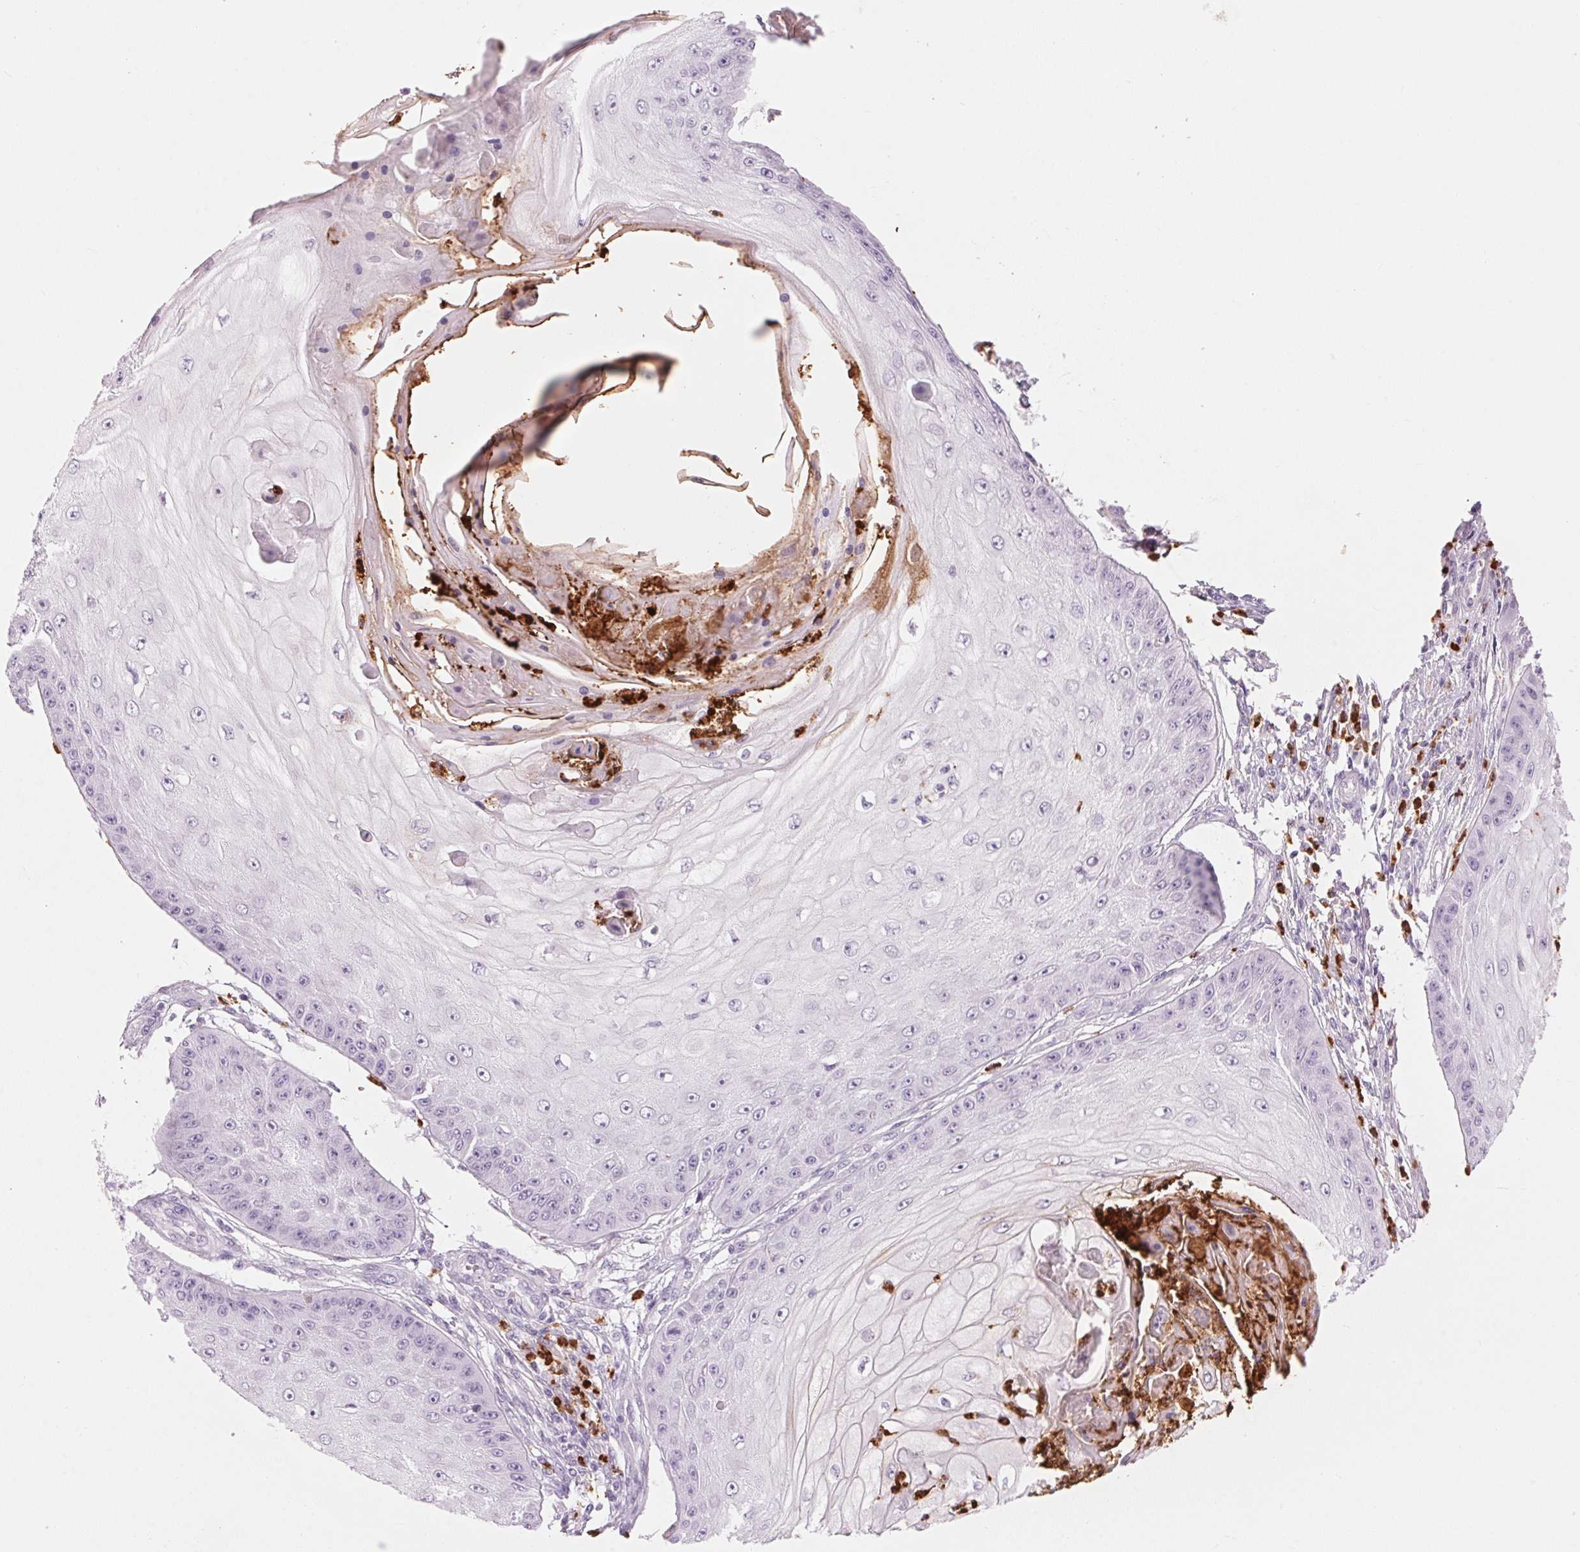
{"staining": {"intensity": "negative", "quantity": "none", "location": "none"}, "tissue": "skin cancer", "cell_type": "Tumor cells", "image_type": "cancer", "snomed": [{"axis": "morphology", "description": "Squamous cell carcinoma, NOS"}, {"axis": "topography", "description": "Skin"}], "caption": "IHC image of neoplastic tissue: human squamous cell carcinoma (skin) stained with DAB exhibits no significant protein expression in tumor cells.", "gene": "KLK7", "patient": {"sex": "male", "age": 70}}